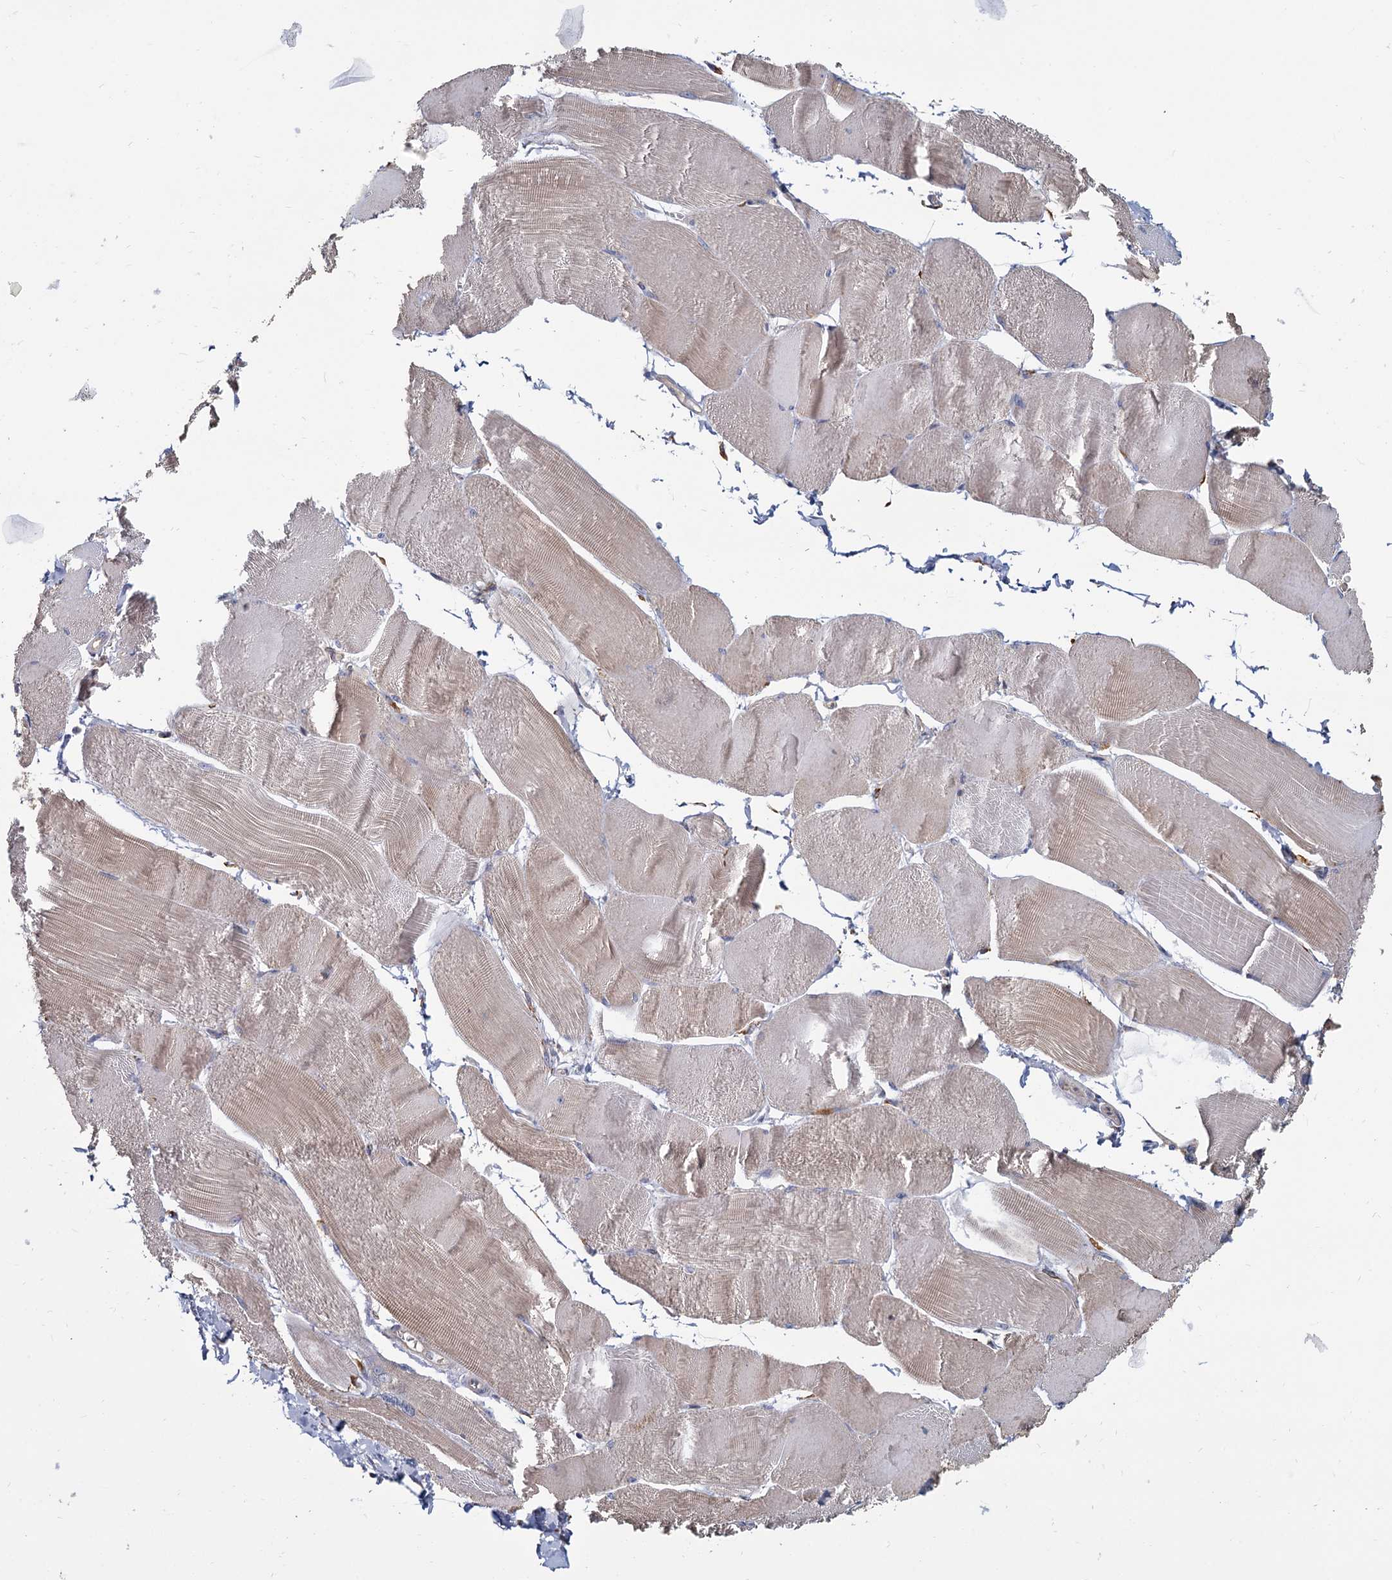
{"staining": {"intensity": "weak", "quantity": ">75%", "location": "cytoplasmic/membranous"}, "tissue": "skeletal muscle", "cell_type": "Myocytes", "image_type": "normal", "snomed": [{"axis": "morphology", "description": "Normal tissue, NOS"}, {"axis": "morphology", "description": "Basal cell carcinoma"}, {"axis": "topography", "description": "Skeletal muscle"}], "caption": "This histopathology image displays unremarkable skeletal muscle stained with immunohistochemistry to label a protein in brown. The cytoplasmic/membranous of myocytes show weak positivity for the protein. Nuclei are counter-stained blue.", "gene": "LRRC51", "patient": {"sex": "female", "age": 64}}